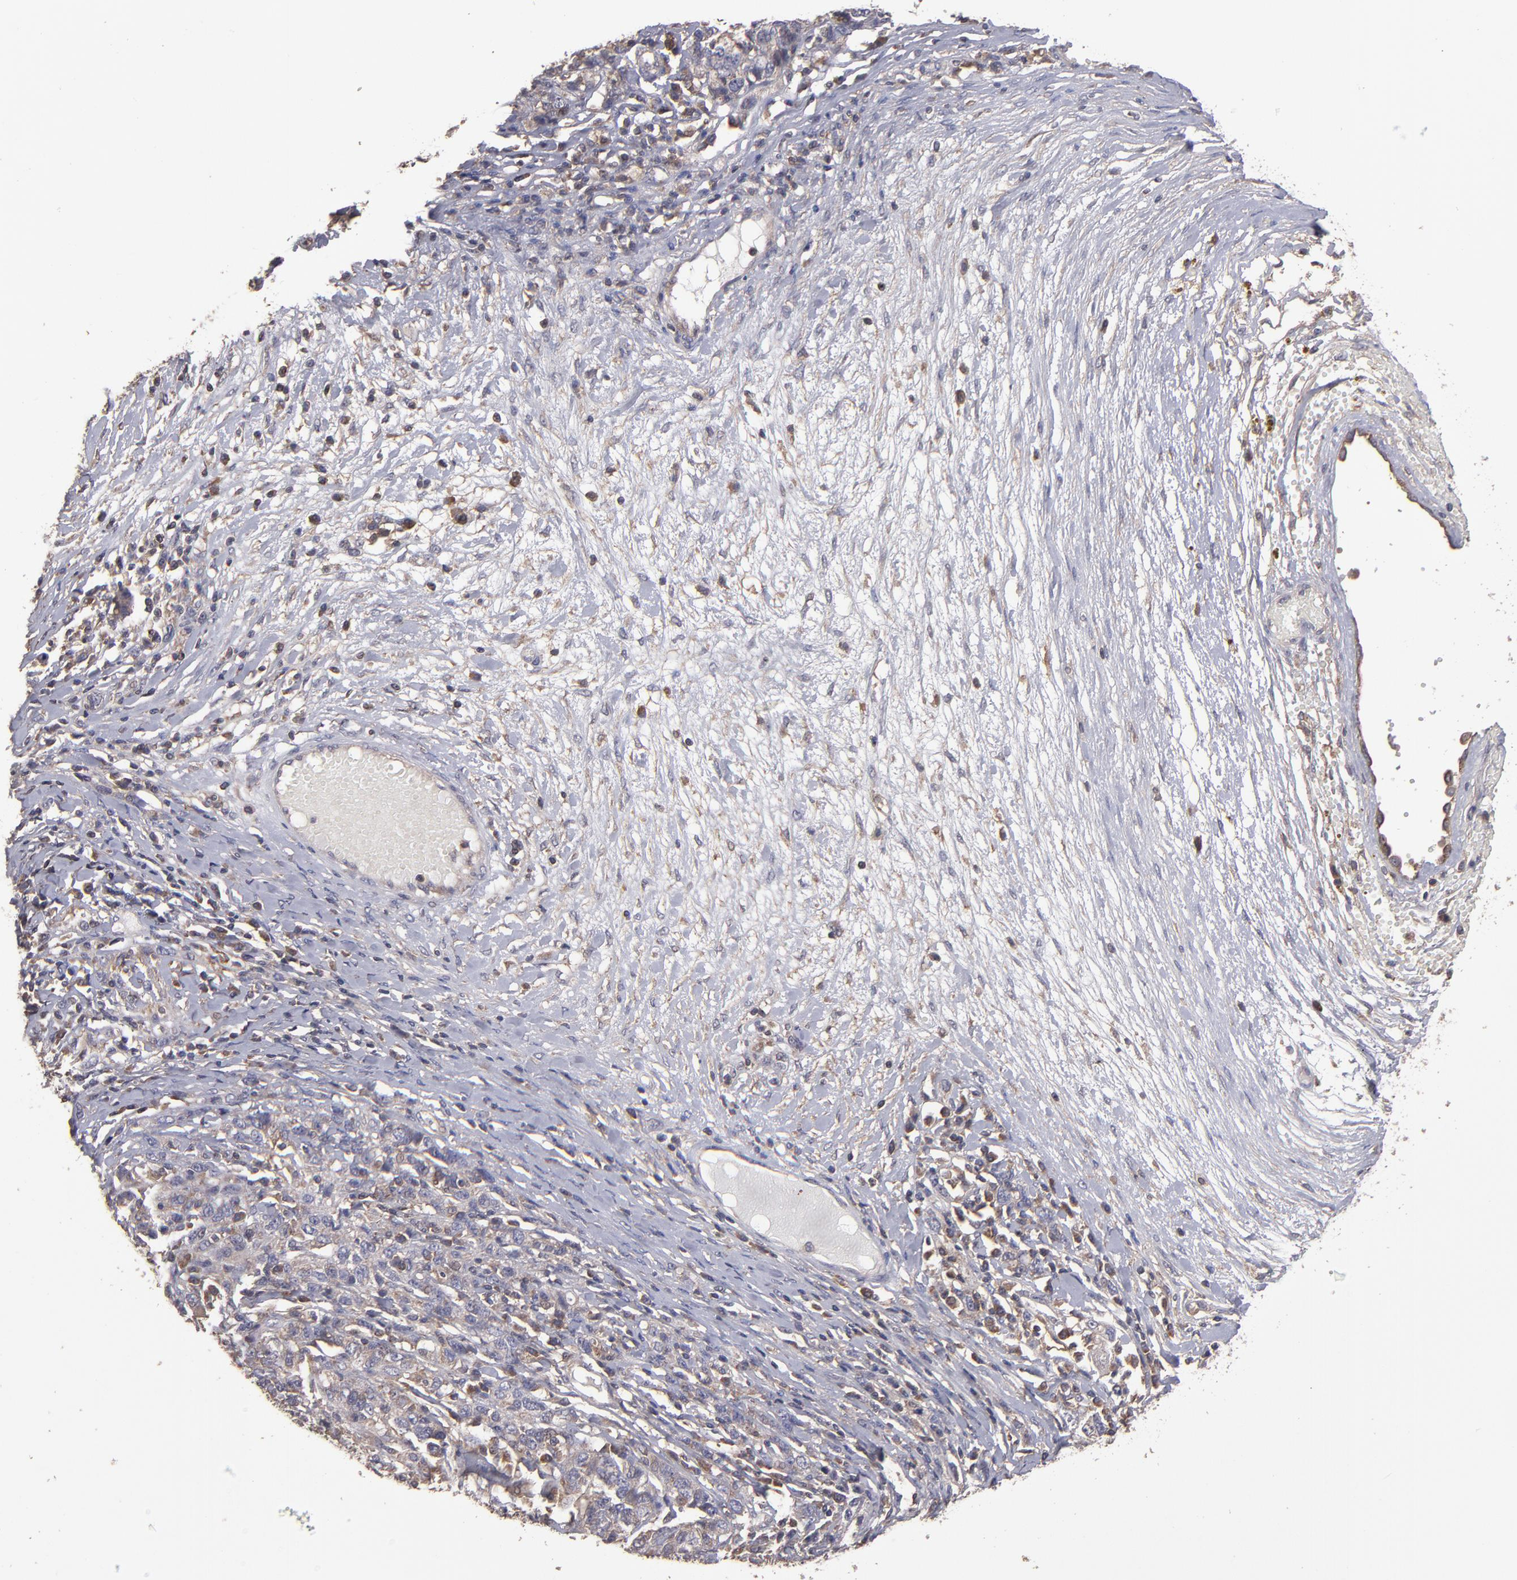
{"staining": {"intensity": "weak", "quantity": "25%-75%", "location": "cytoplasmic/membranous"}, "tissue": "ovarian cancer", "cell_type": "Tumor cells", "image_type": "cancer", "snomed": [{"axis": "morphology", "description": "Cystadenocarcinoma, serous, NOS"}, {"axis": "topography", "description": "Ovary"}], "caption": "Brown immunohistochemical staining in human ovarian cancer demonstrates weak cytoplasmic/membranous staining in about 25%-75% of tumor cells.", "gene": "NF2", "patient": {"sex": "female", "age": 71}}